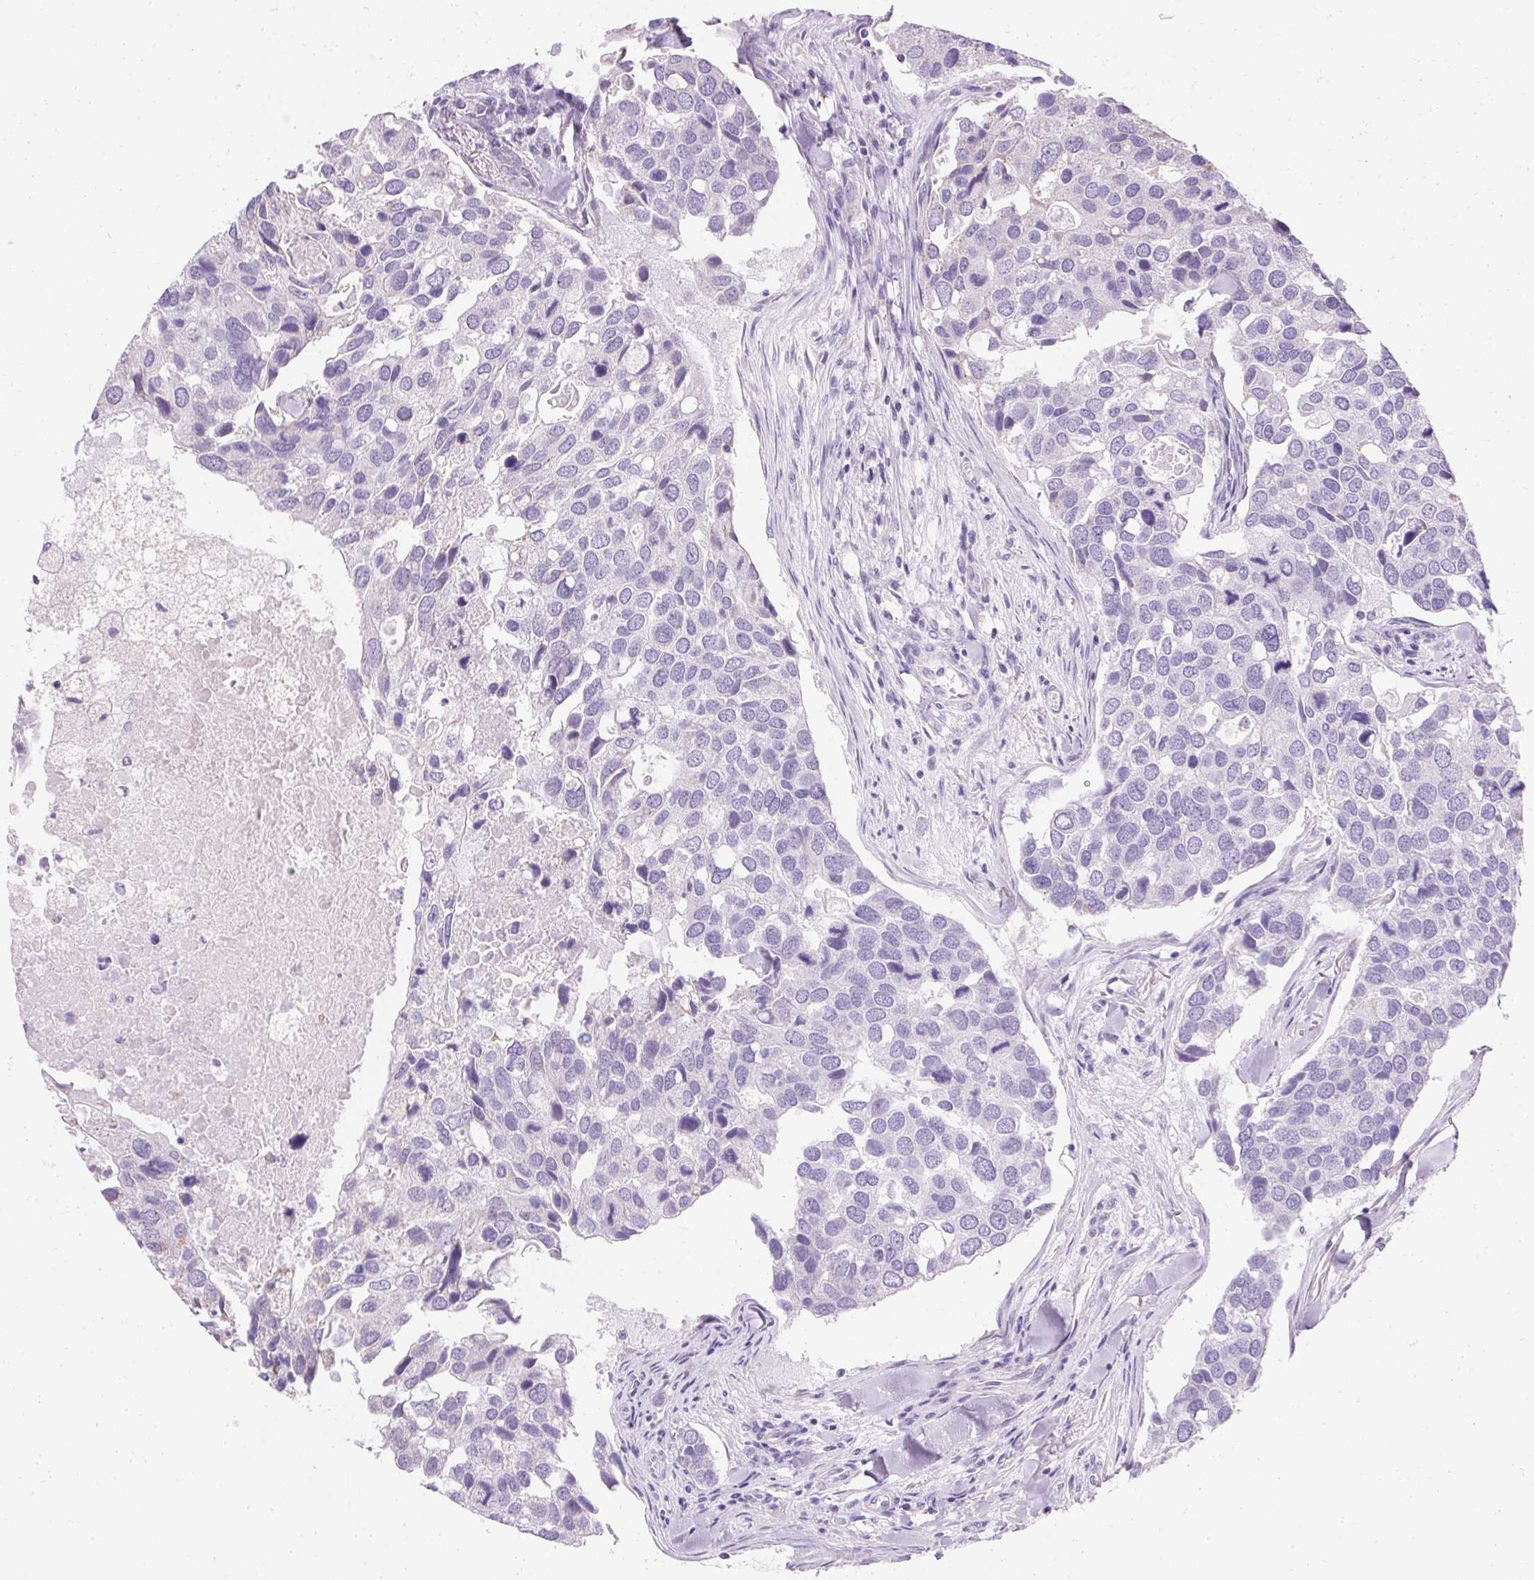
{"staining": {"intensity": "negative", "quantity": "none", "location": "none"}, "tissue": "breast cancer", "cell_type": "Tumor cells", "image_type": "cancer", "snomed": [{"axis": "morphology", "description": "Duct carcinoma"}, {"axis": "topography", "description": "Breast"}], "caption": "Human intraductal carcinoma (breast) stained for a protein using immunohistochemistry displays no positivity in tumor cells.", "gene": "ASGR2", "patient": {"sex": "female", "age": 83}}